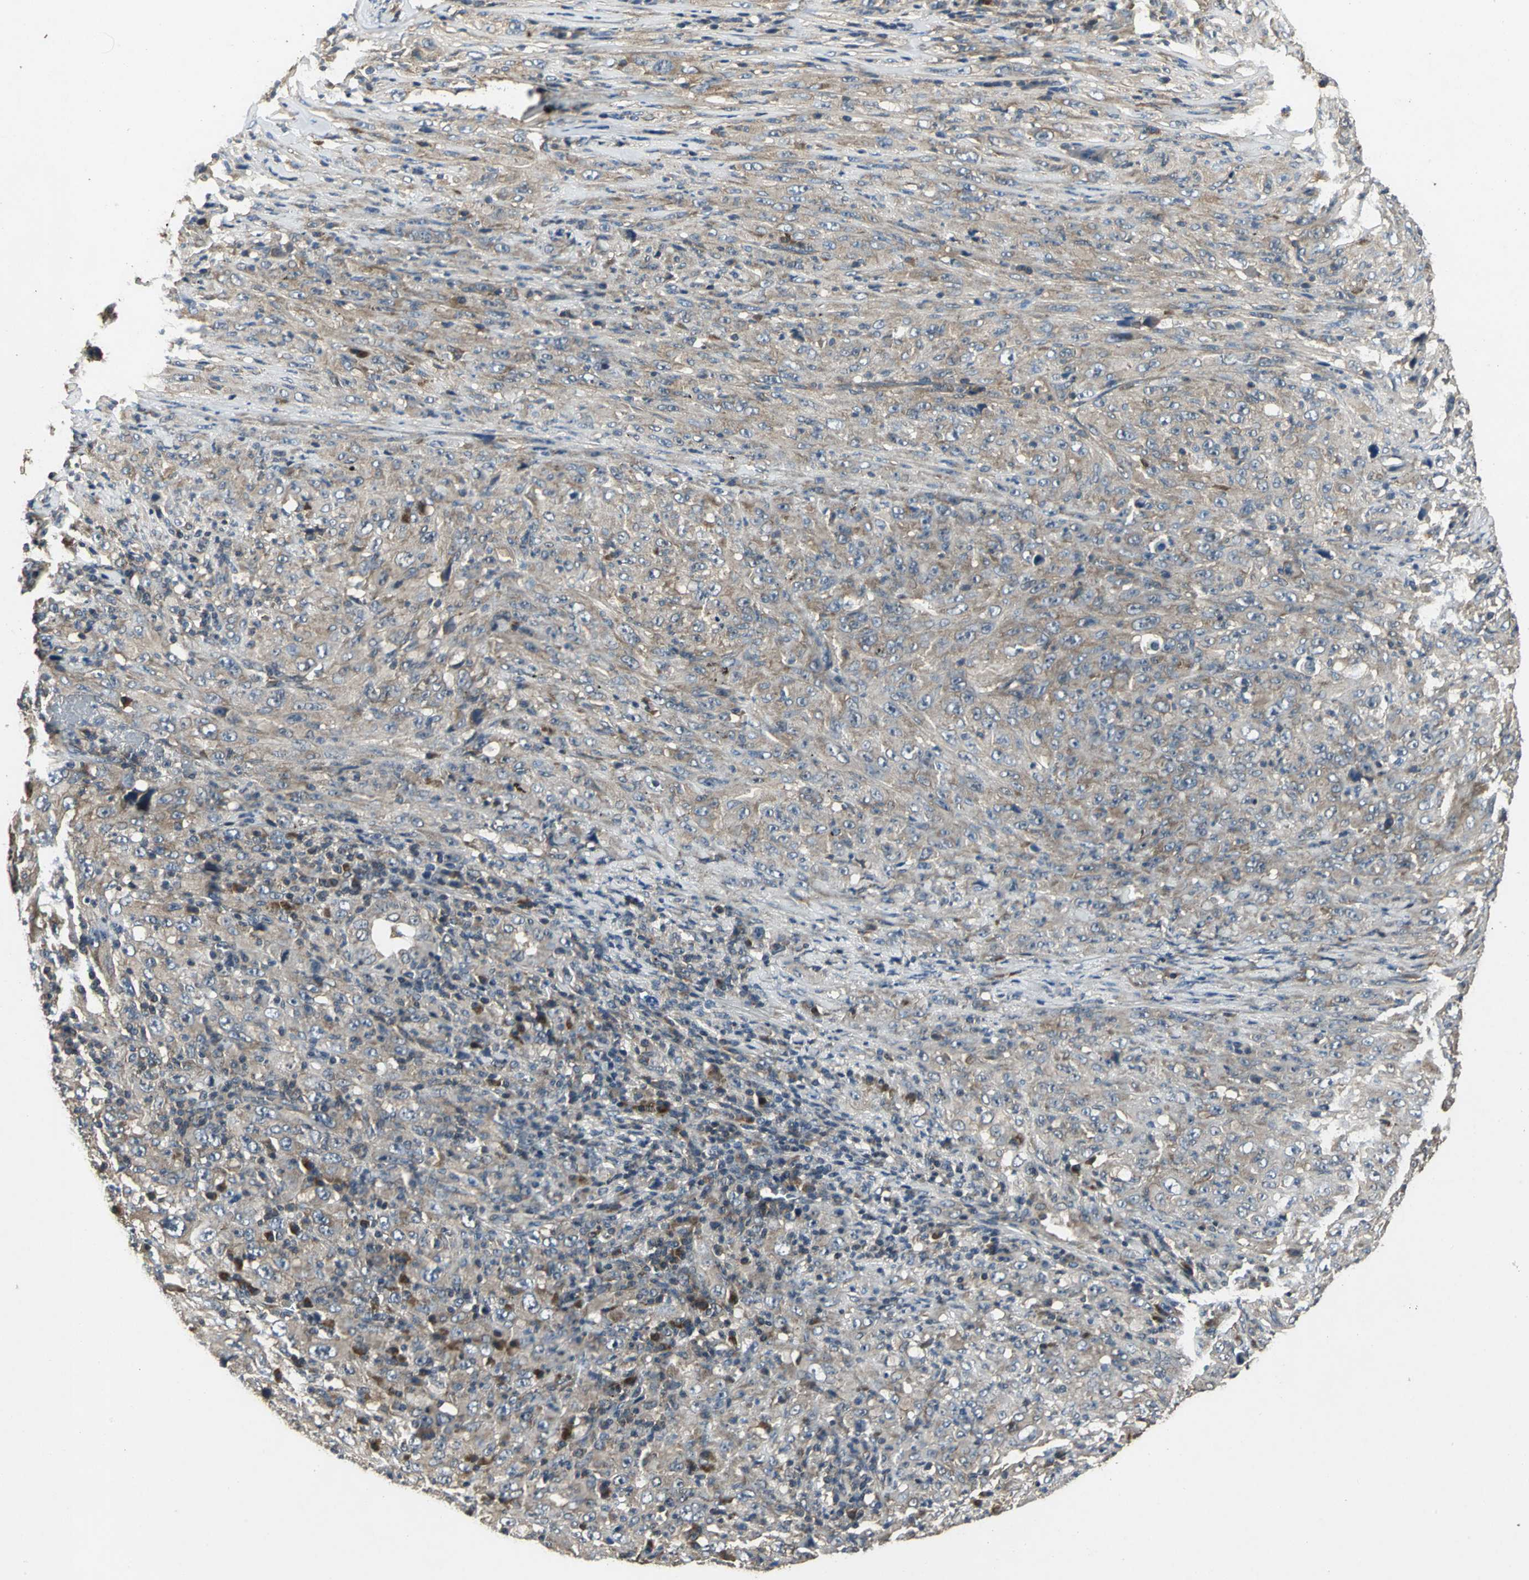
{"staining": {"intensity": "moderate", "quantity": ">75%", "location": "cytoplasmic/membranous"}, "tissue": "melanoma", "cell_type": "Tumor cells", "image_type": "cancer", "snomed": [{"axis": "morphology", "description": "Malignant melanoma, Metastatic site"}, {"axis": "topography", "description": "Skin"}], "caption": "This micrograph reveals immunohistochemistry (IHC) staining of malignant melanoma (metastatic site), with medium moderate cytoplasmic/membranous expression in about >75% of tumor cells.", "gene": "IRF3", "patient": {"sex": "female", "age": 56}}